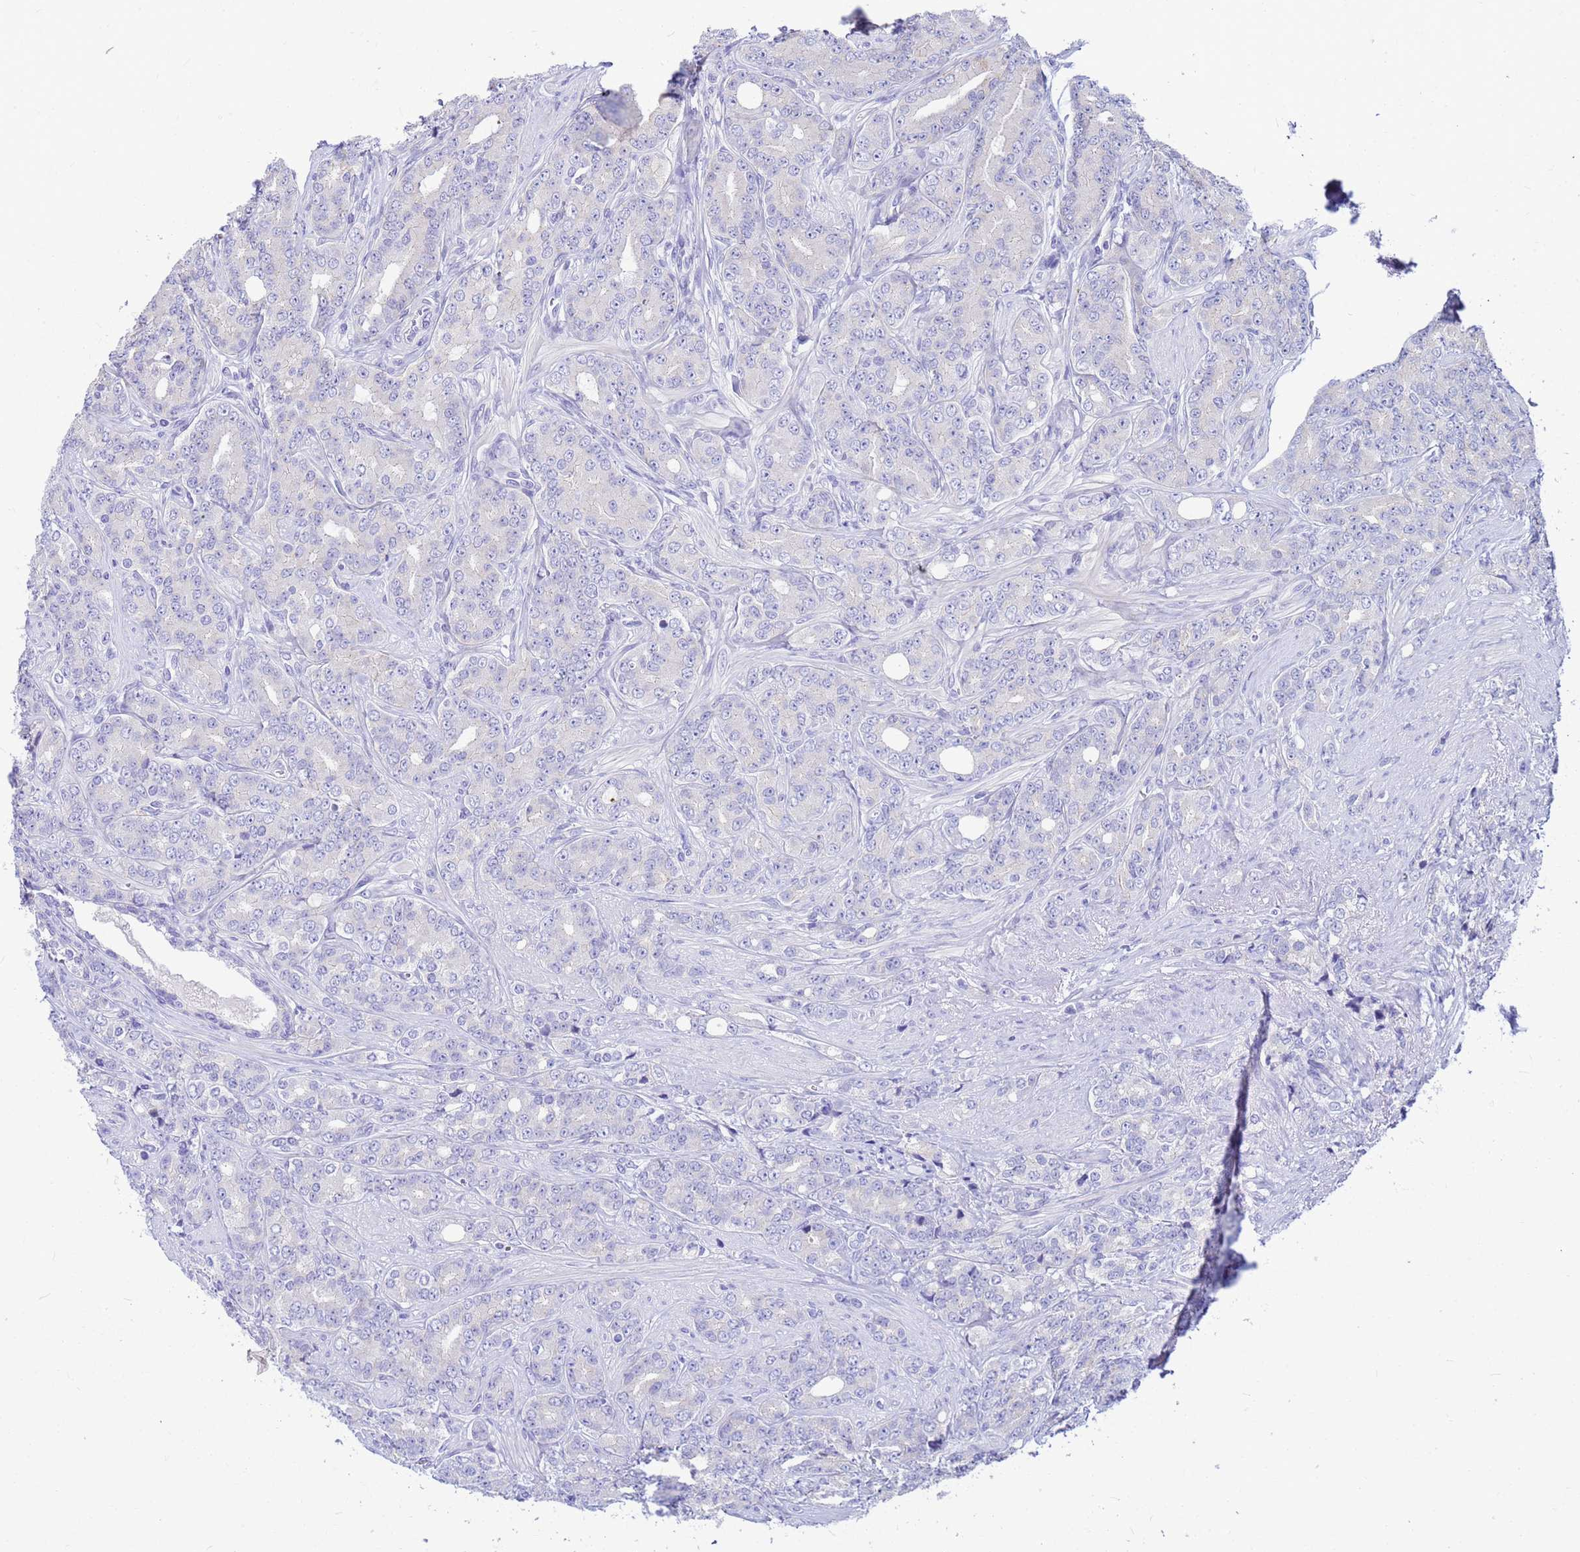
{"staining": {"intensity": "negative", "quantity": "none", "location": "none"}, "tissue": "prostate cancer", "cell_type": "Tumor cells", "image_type": "cancer", "snomed": [{"axis": "morphology", "description": "Adenocarcinoma, High grade"}, {"axis": "topography", "description": "Prostate"}], "caption": "Protein analysis of prostate cancer exhibits no significant positivity in tumor cells.", "gene": "DPRX", "patient": {"sex": "male", "age": 62}}